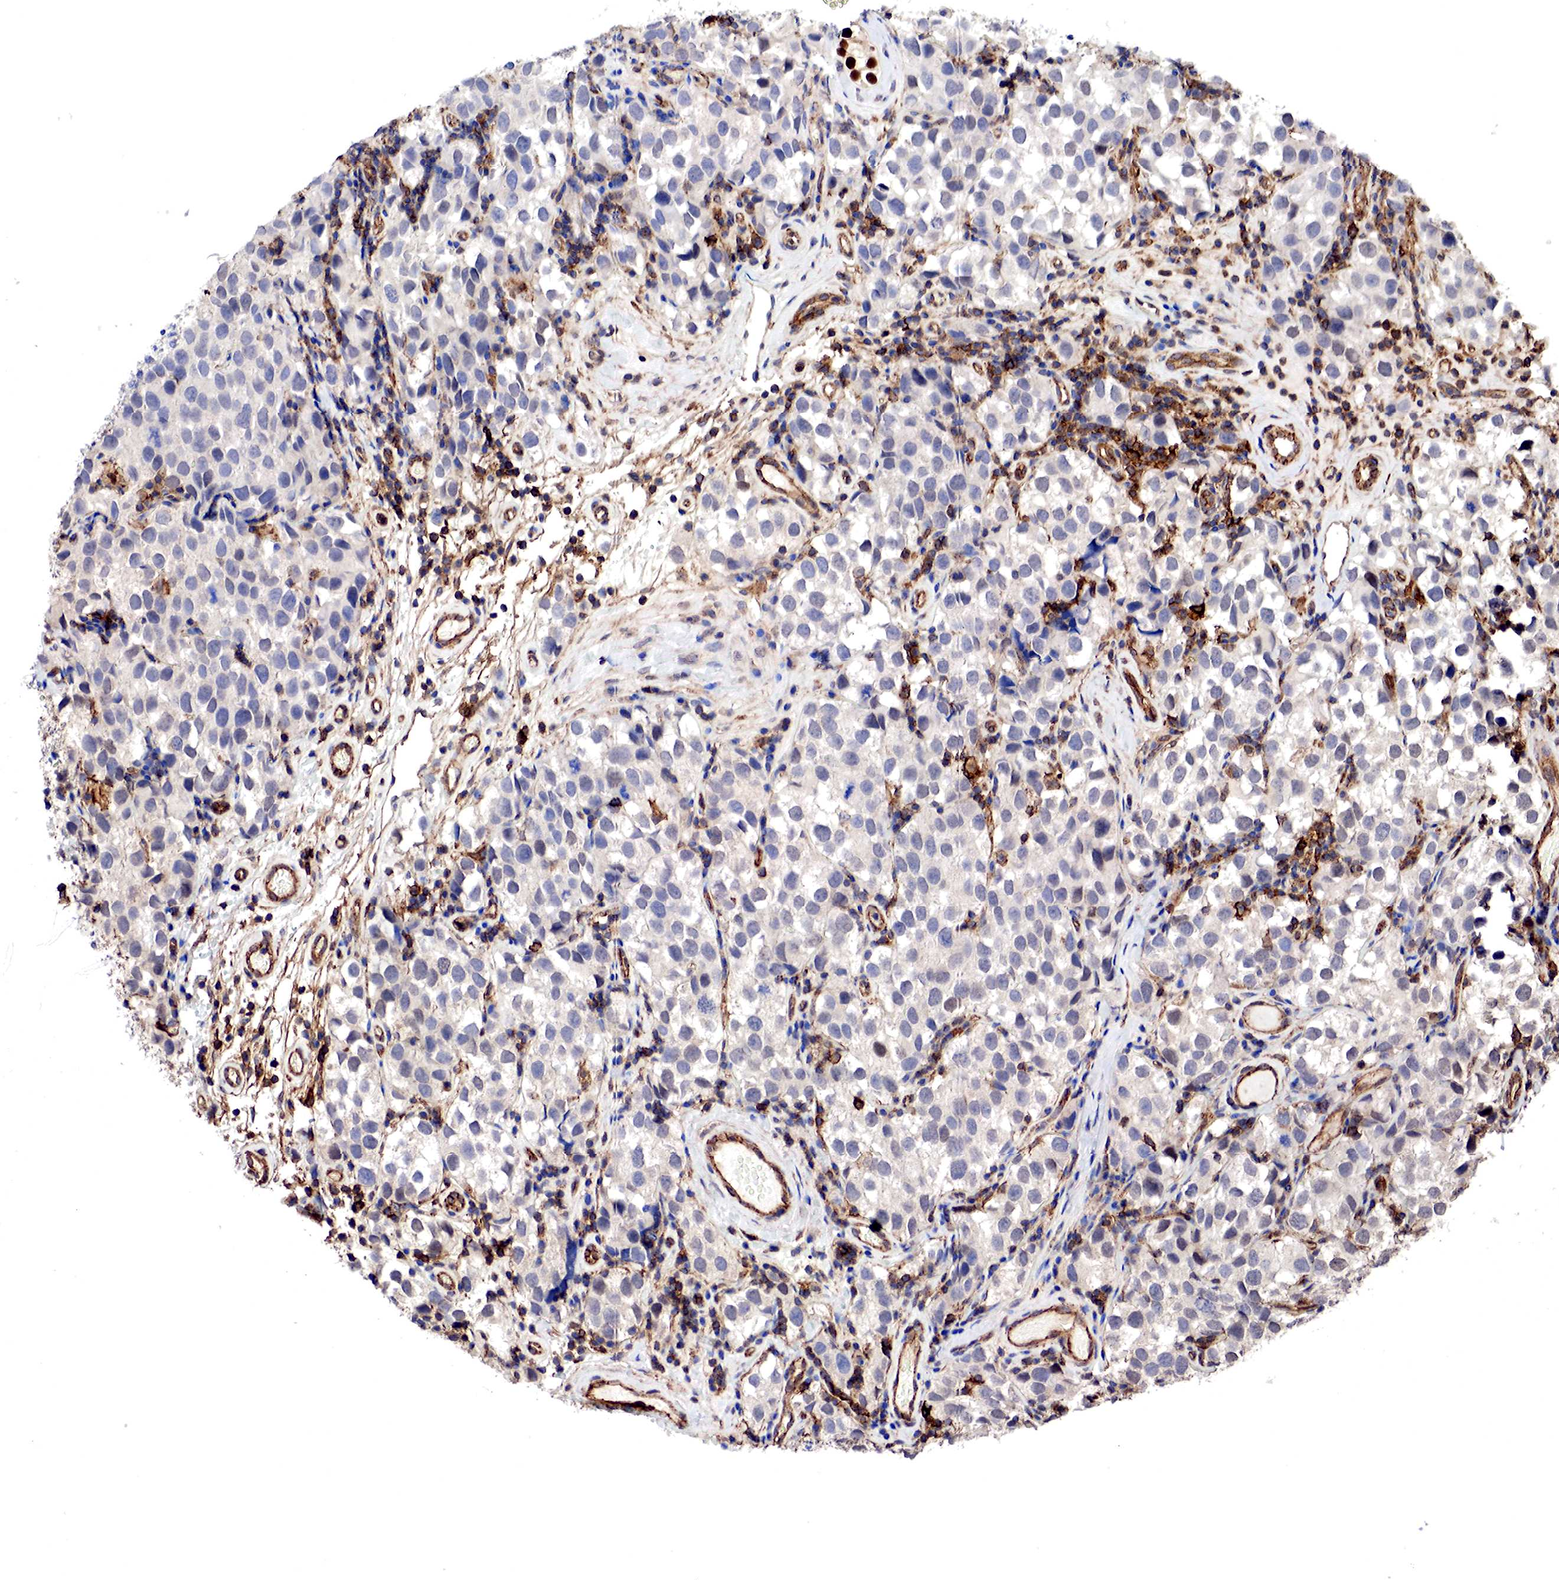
{"staining": {"intensity": "moderate", "quantity": "<25%", "location": "cytoplasmic/membranous,nuclear"}, "tissue": "testis cancer", "cell_type": "Tumor cells", "image_type": "cancer", "snomed": [{"axis": "morphology", "description": "Seminoma, NOS"}, {"axis": "topography", "description": "Testis"}], "caption": "Immunohistochemistry (IHC) micrograph of neoplastic tissue: testis cancer (seminoma) stained using immunohistochemistry demonstrates low levels of moderate protein expression localized specifically in the cytoplasmic/membranous and nuclear of tumor cells, appearing as a cytoplasmic/membranous and nuclear brown color.", "gene": "PABIR2", "patient": {"sex": "male", "age": 39}}